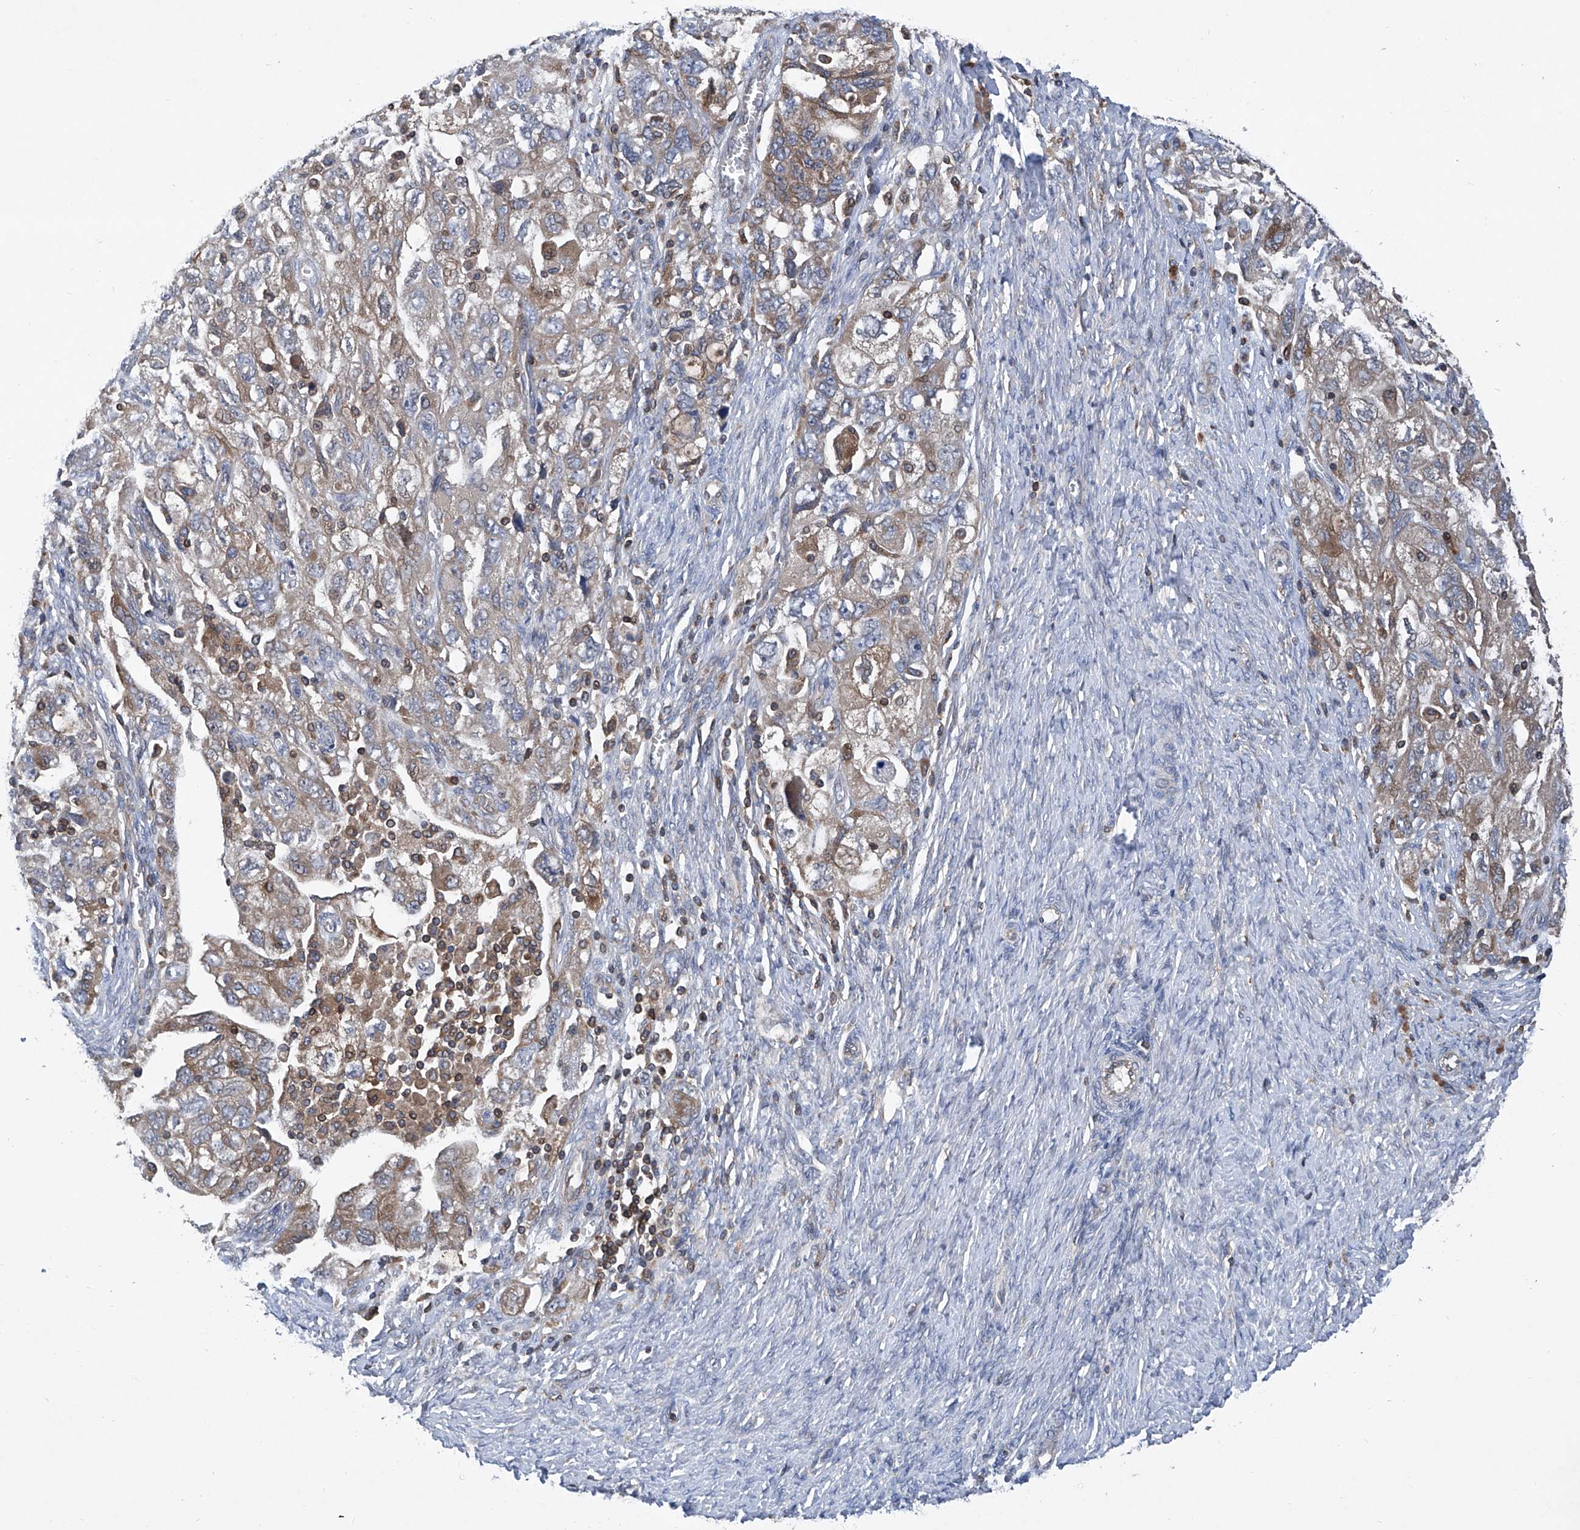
{"staining": {"intensity": "moderate", "quantity": "25%-75%", "location": "cytoplasmic/membranous"}, "tissue": "ovarian cancer", "cell_type": "Tumor cells", "image_type": "cancer", "snomed": [{"axis": "morphology", "description": "Carcinoma, NOS"}, {"axis": "morphology", "description": "Cystadenocarcinoma, serous, NOS"}, {"axis": "topography", "description": "Ovary"}], "caption": "Immunohistochemical staining of human ovarian serous cystadenocarcinoma shows moderate cytoplasmic/membranous protein positivity in approximately 25%-75% of tumor cells.", "gene": "TRIM38", "patient": {"sex": "female", "age": 69}}